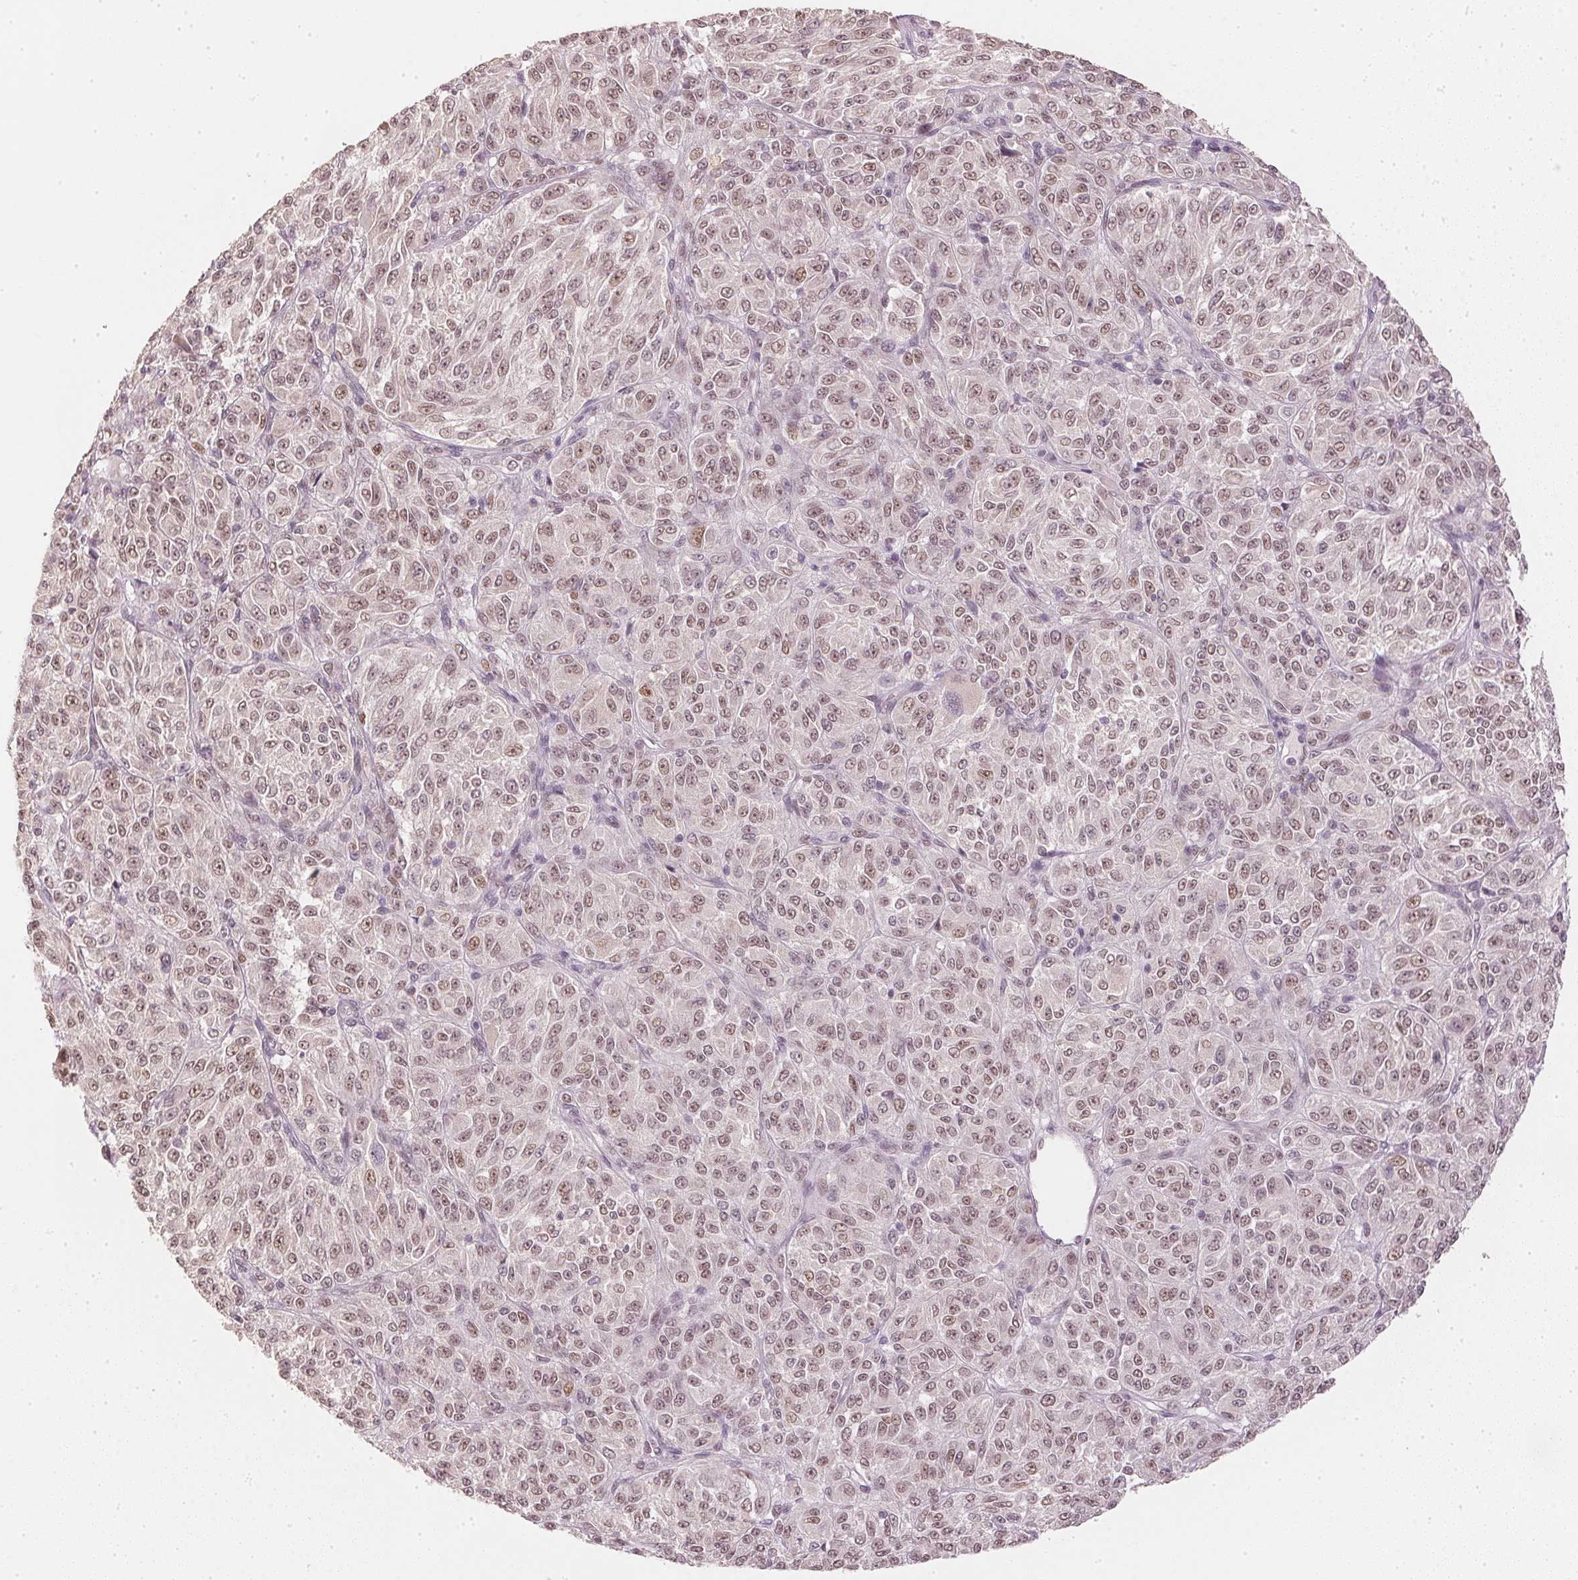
{"staining": {"intensity": "moderate", "quantity": ">75%", "location": "nuclear"}, "tissue": "melanoma", "cell_type": "Tumor cells", "image_type": "cancer", "snomed": [{"axis": "morphology", "description": "Malignant melanoma, Metastatic site"}, {"axis": "topography", "description": "Brain"}], "caption": "IHC micrograph of neoplastic tissue: human malignant melanoma (metastatic site) stained using immunohistochemistry (IHC) reveals medium levels of moderate protein expression localized specifically in the nuclear of tumor cells, appearing as a nuclear brown color.", "gene": "SLC39A3", "patient": {"sex": "female", "age": 56}}